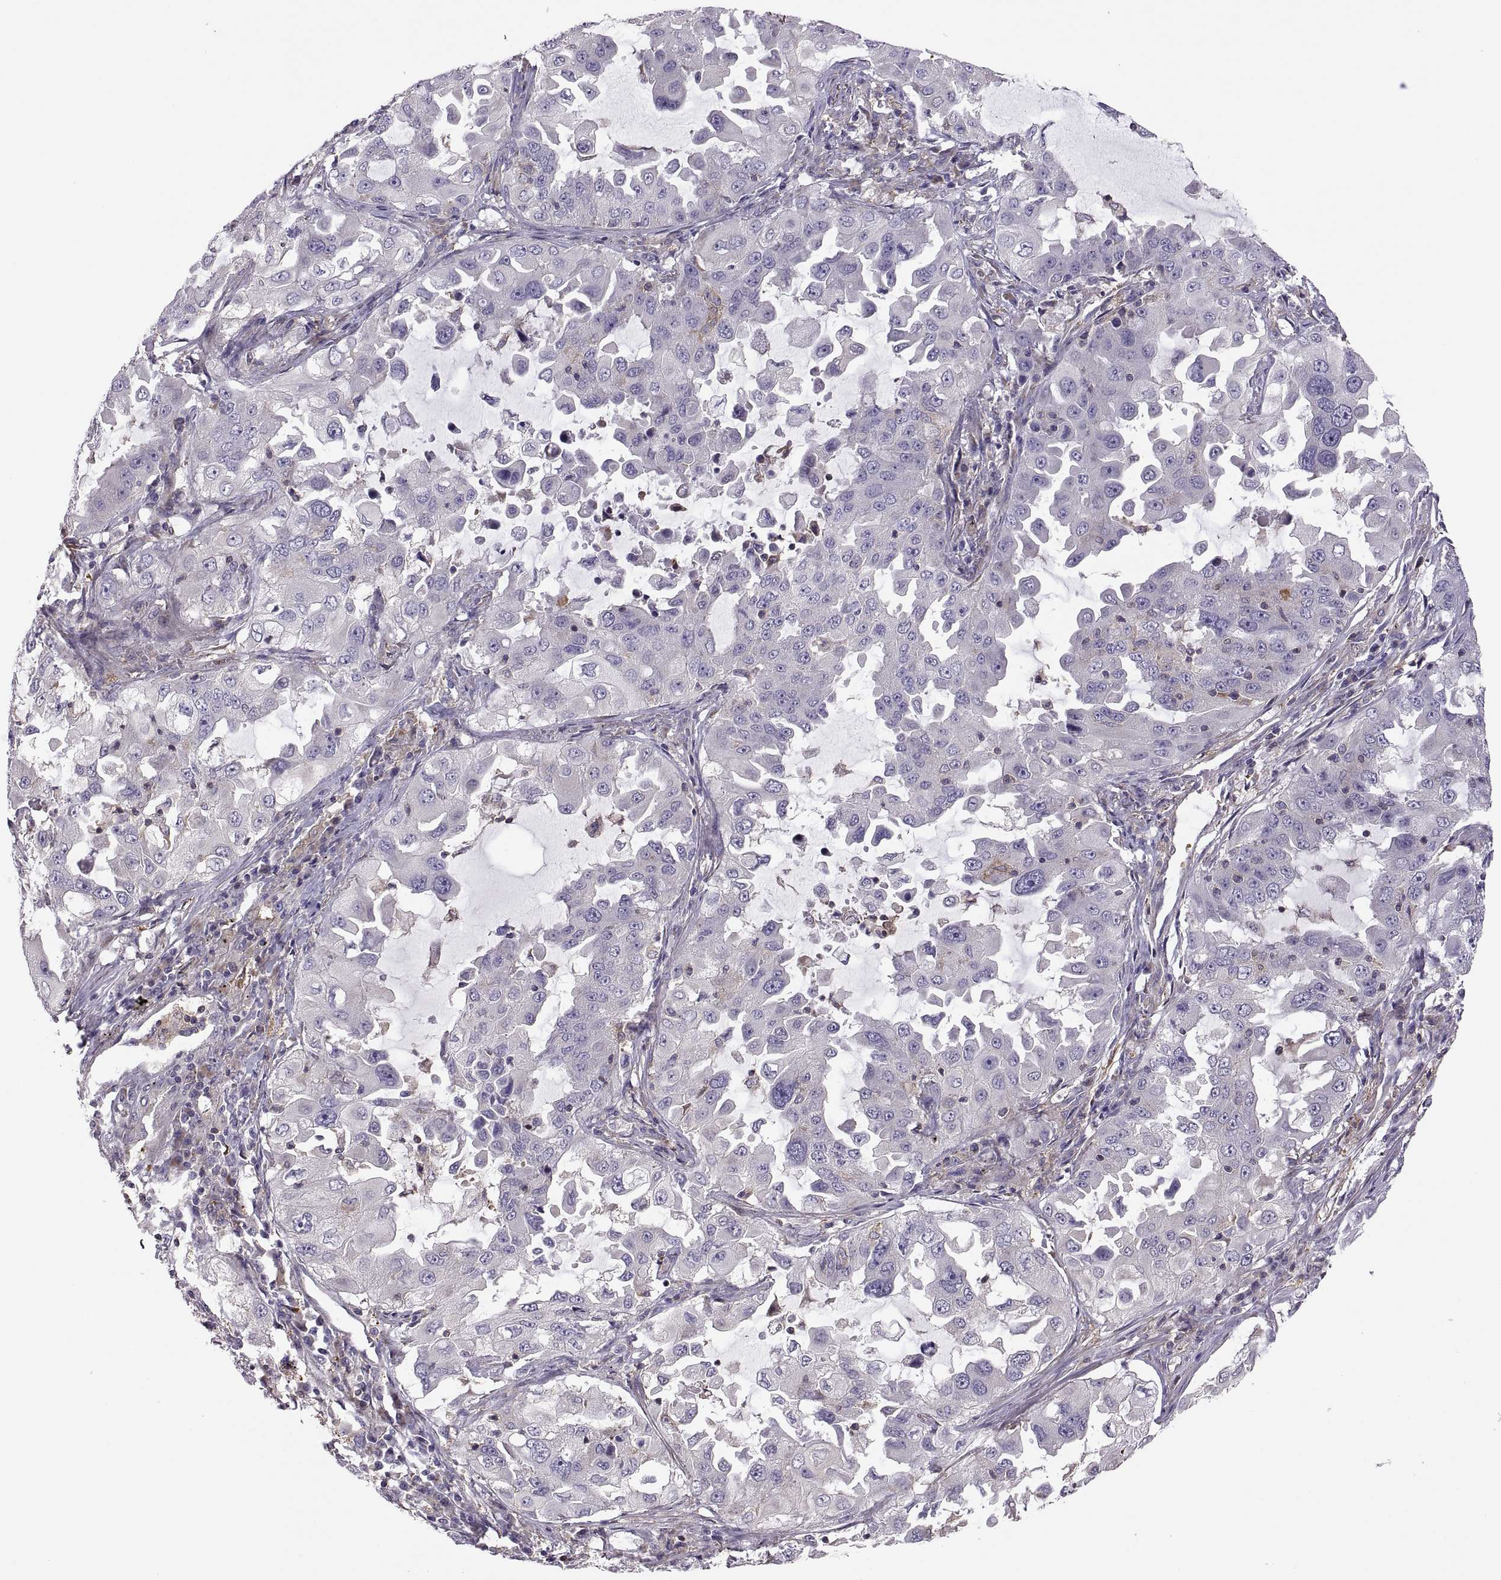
{"staining": {"intensity": "negative", "quantity": "none", "location": "none"}, "tissue": "lung cancer", "cell_type": "Tumor cells", "image_type": "cancer", "snomed": [{"axis": "morphology", "description": "Adenocarcinoma, NOS"}, {"axis": "topography", "description": "Lung"}], "caption": "The micrograph reveals no staining of tumor cells in lung adenocarcinoma.", "gene": "SPATA32", "patient": {"sex": "female", "age": 61}}